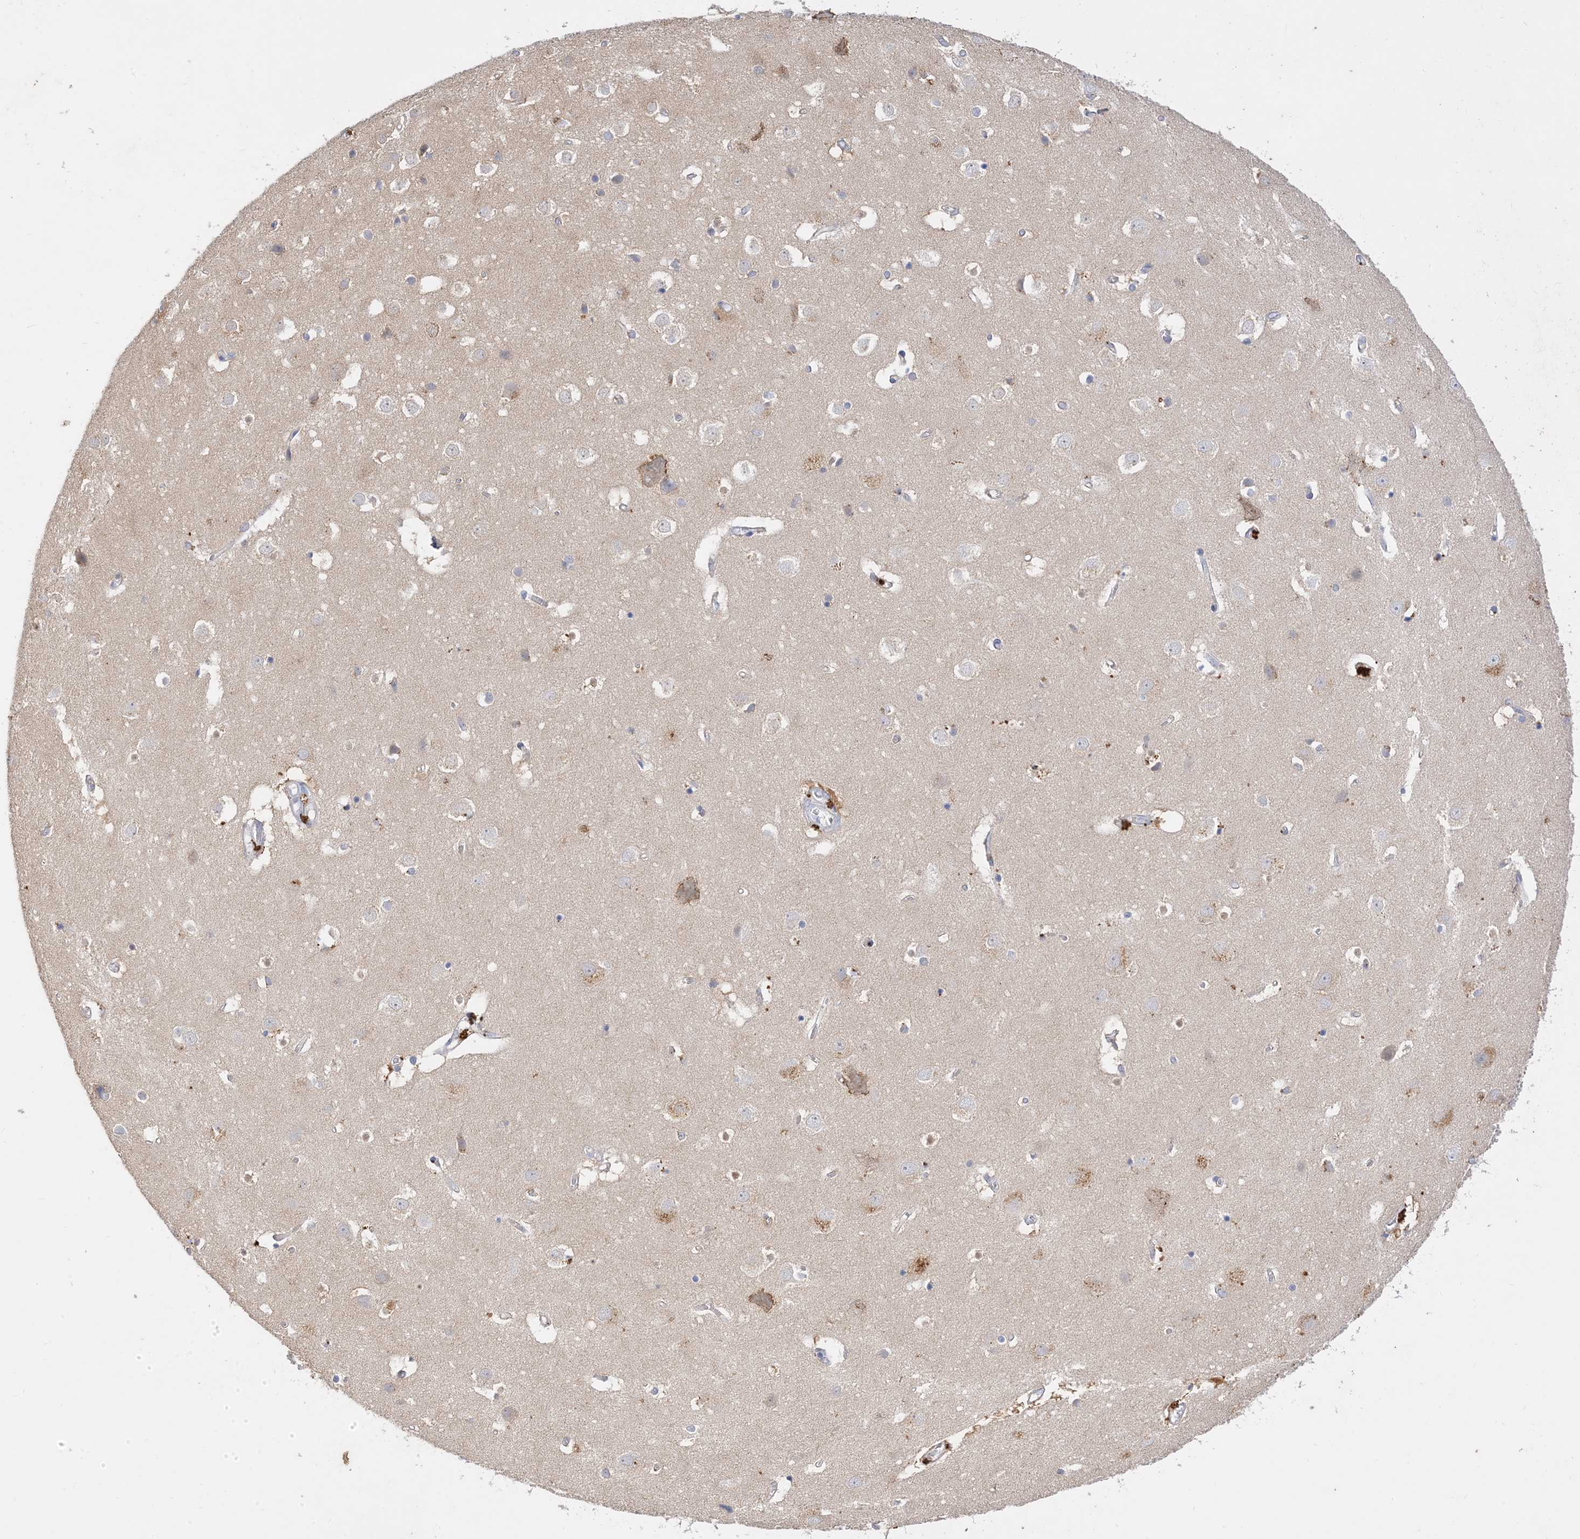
{"staining": {"intensity": "strong", "quantity": "<25%", "location": "cytoplasmic/membranous"}, "tissue": "cerebral cortex", "cell_type": "Endothelial cells", "image_type": "normal", "snomed": [{"axis": "morphology", "description": "Normal tissue, NOS"}, {"axis": "topography", "description": "Cerebral cortex"}], "caption": "Approximately <25% of endothelial cells in unremarkable human cerebral cortex display strong cytoplasmic/membranous protein positivity as visualized by brown immunohistochemical staining.", "gene": "ARV1", "patient": {"sex": "male", "age": 54}}